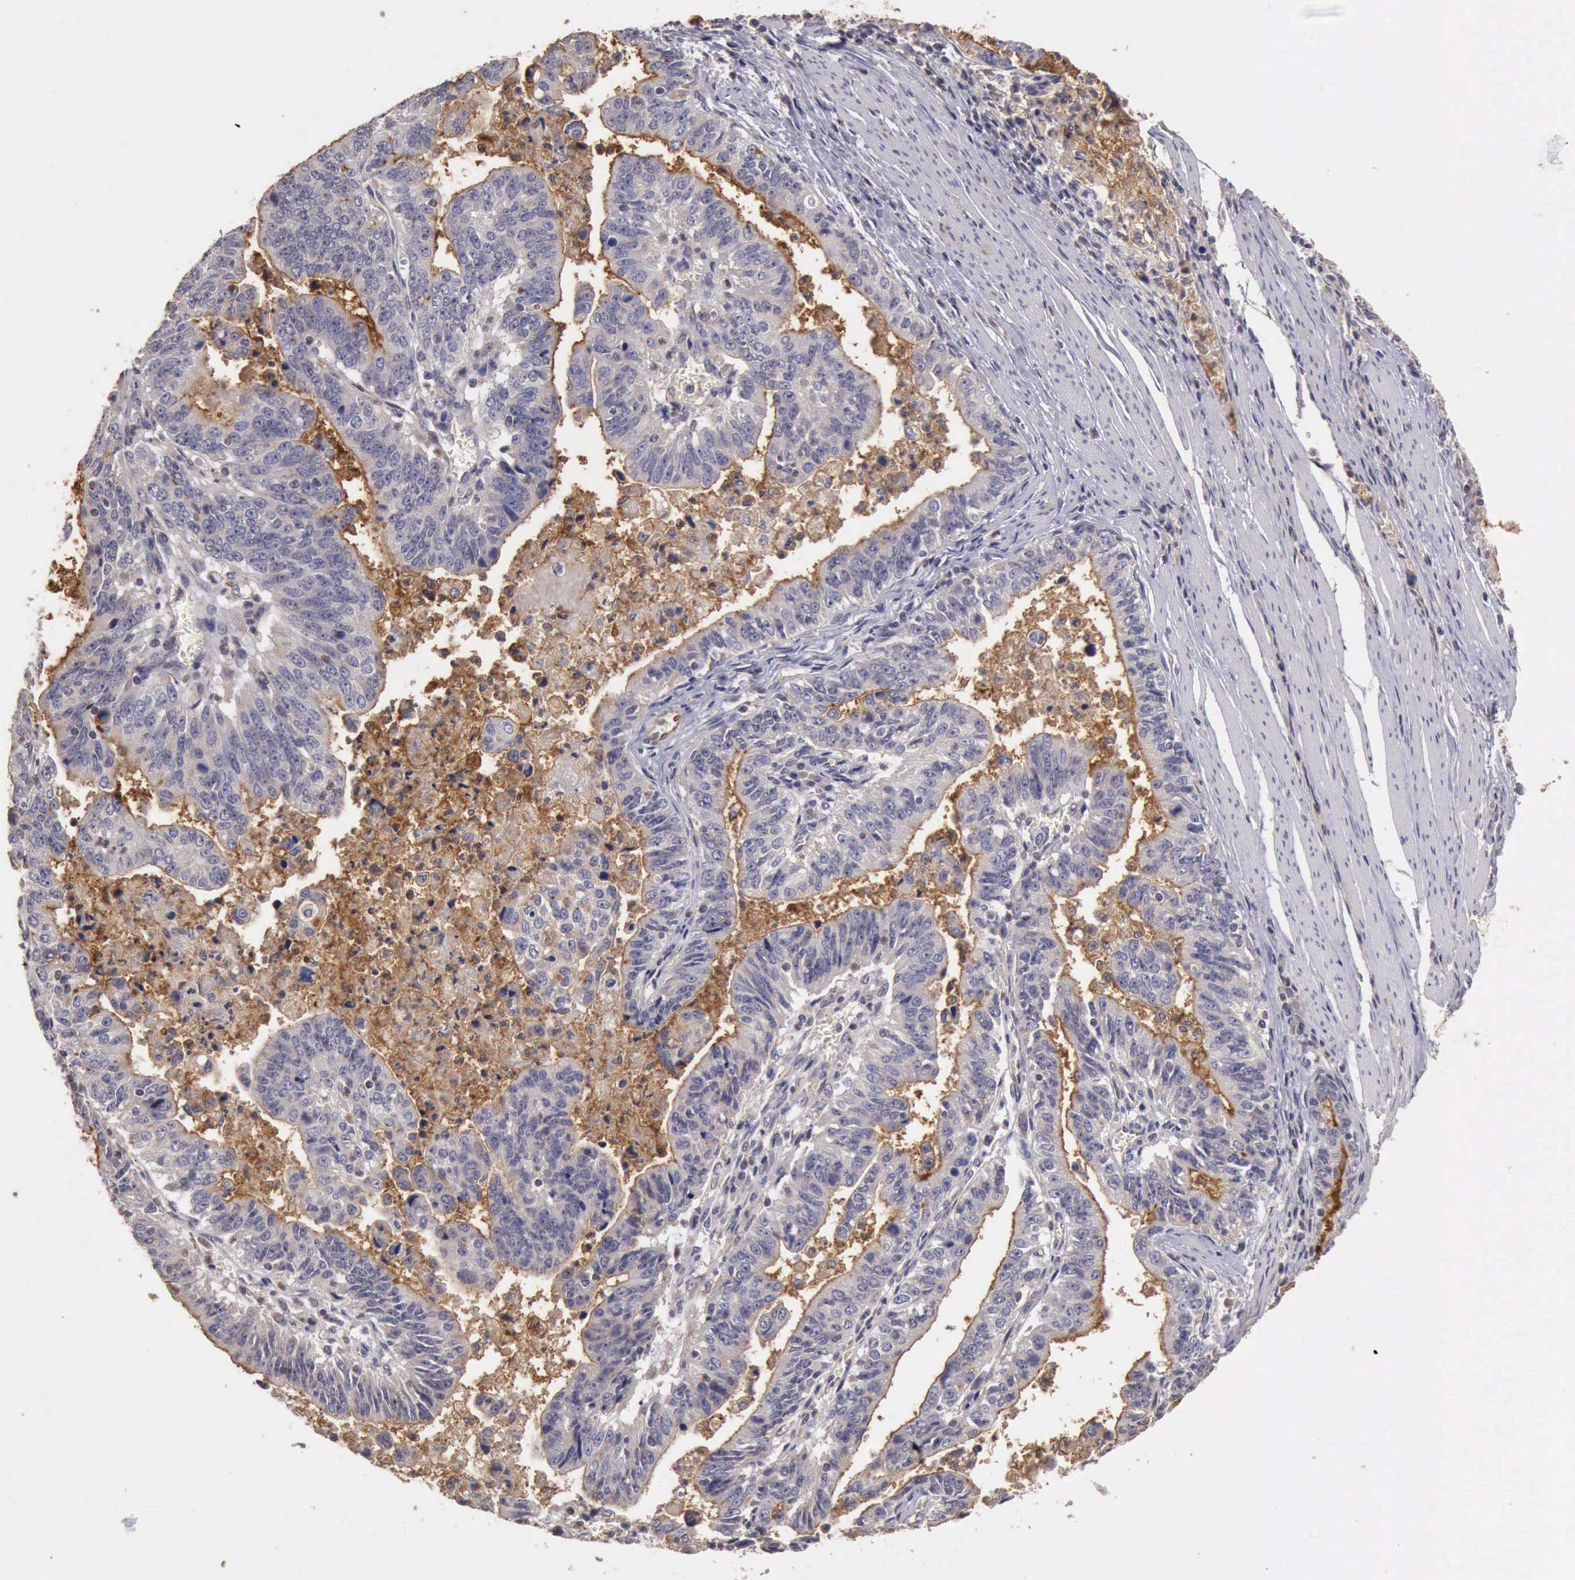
{"staining": {"intensity": "negative", "quantity": "none", "location": "none"}, "tissue": "stomach cancer", "cell_type": "Tumor cells", "image_type": "cancer", "snomed": [{"axis": "morphology", "description": "Adenocarcinoma, NOS"}, {"axis": "topography", "description": "Stomach, upper"}], "caption": "Tumor cells show no significant positivity in stomach cancer (adenocarcinoma). Nuclei are stained in blue.", "gene": "BMX", "patient": {"sex": "female", "age": 50}}